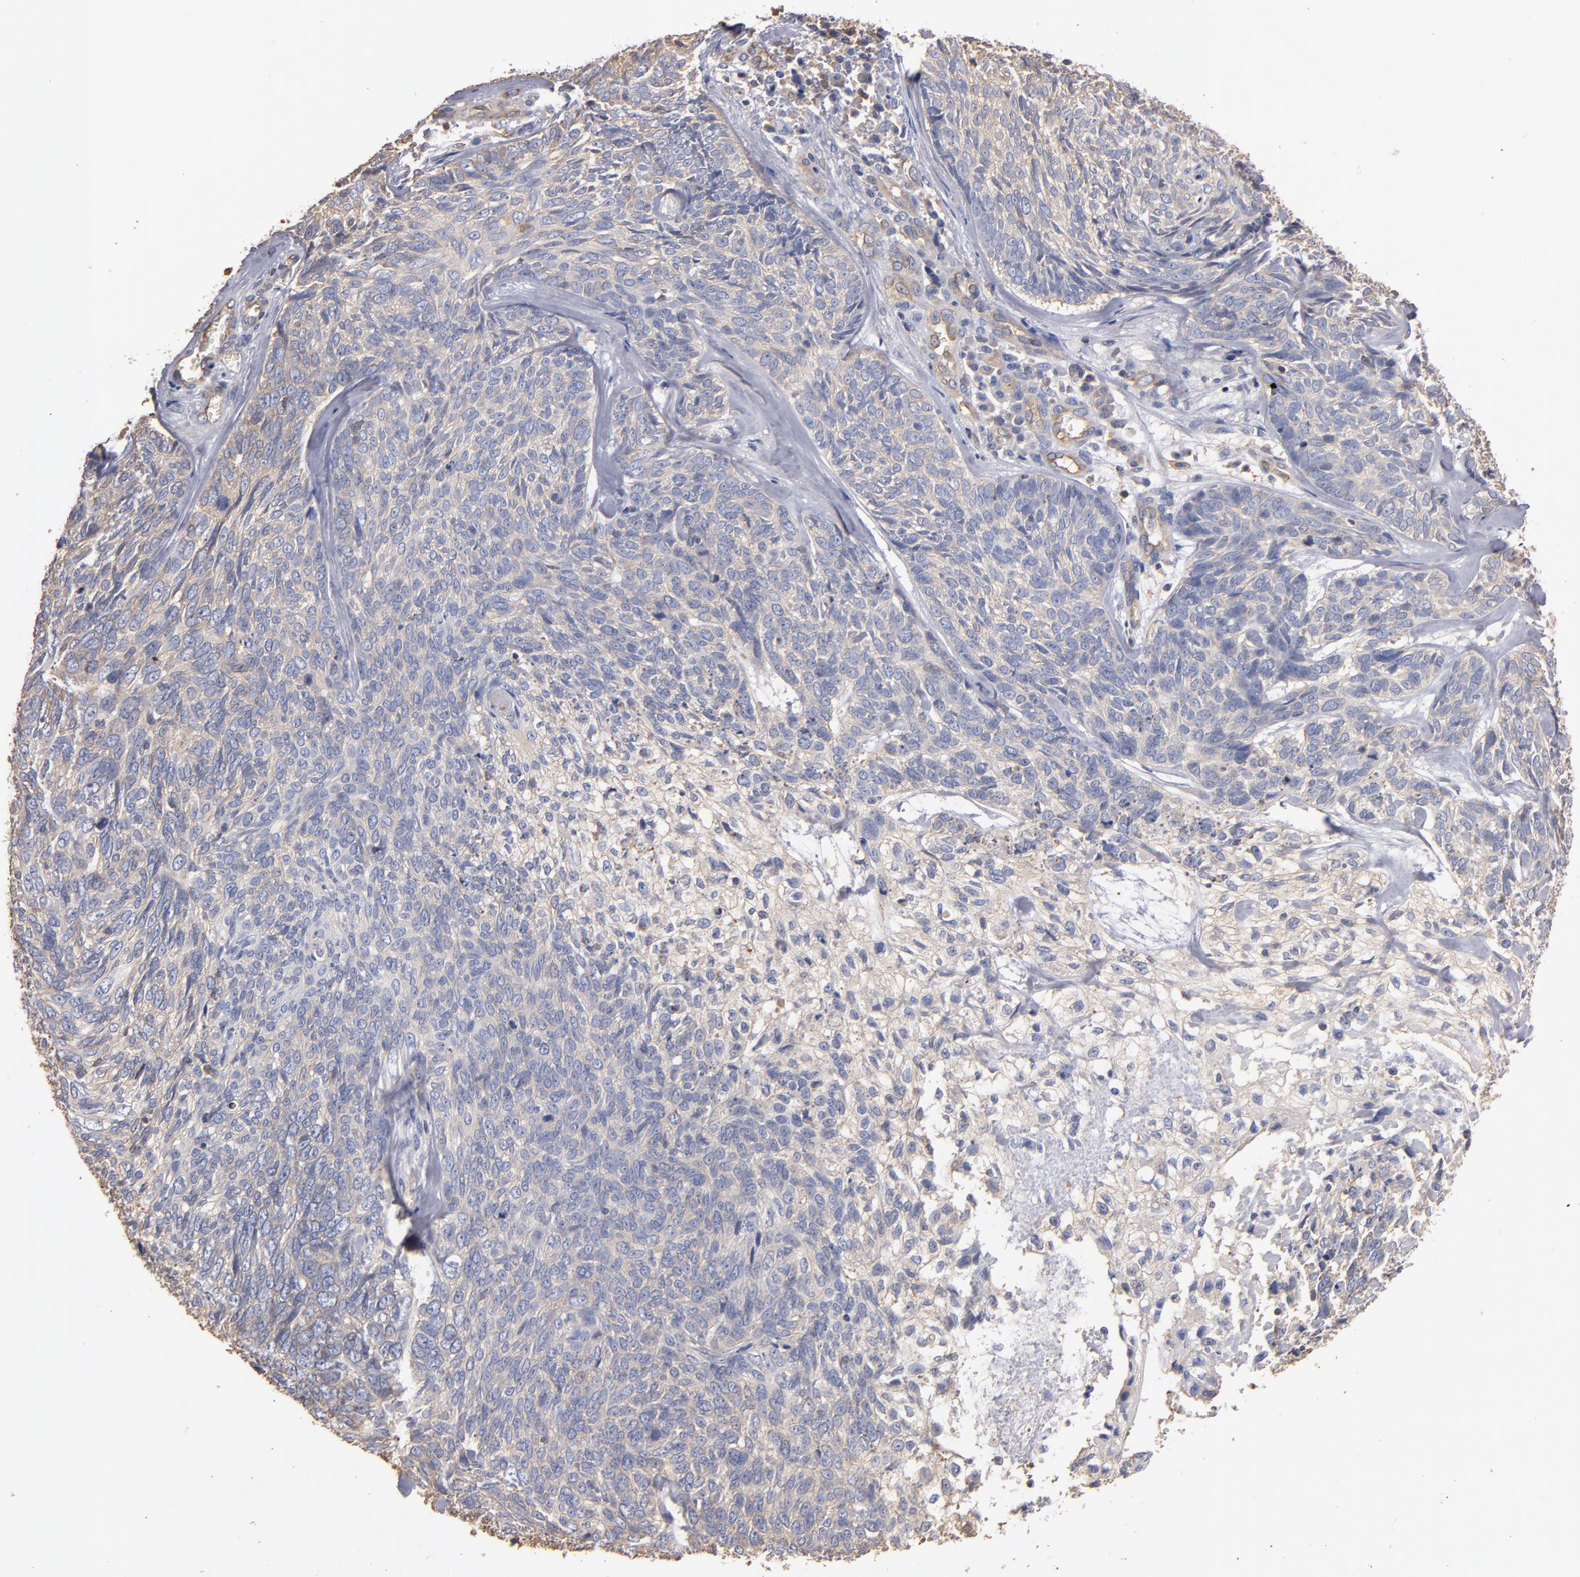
{"staining": {"intensity": "weak", "quantity": "25%-75%", "location": "cytoplasmic/membranous"}, "tissue": "skin cancer", "cell_type": "Tumor cells", "image_type": "cancer", "snomed": [{"axis": "morphology", "description": "Basal cell carcinoma"}, {"axis": "topography", "description": "Skin"}], "caption": "Immunohistochemistry of skin cancer displays low levels of weak cytoplasmic/membranous staining in approximately 25%-75% of tumor cells.", "gene": "ESYT2", "patient": {"sex": "male", "age": 72}}